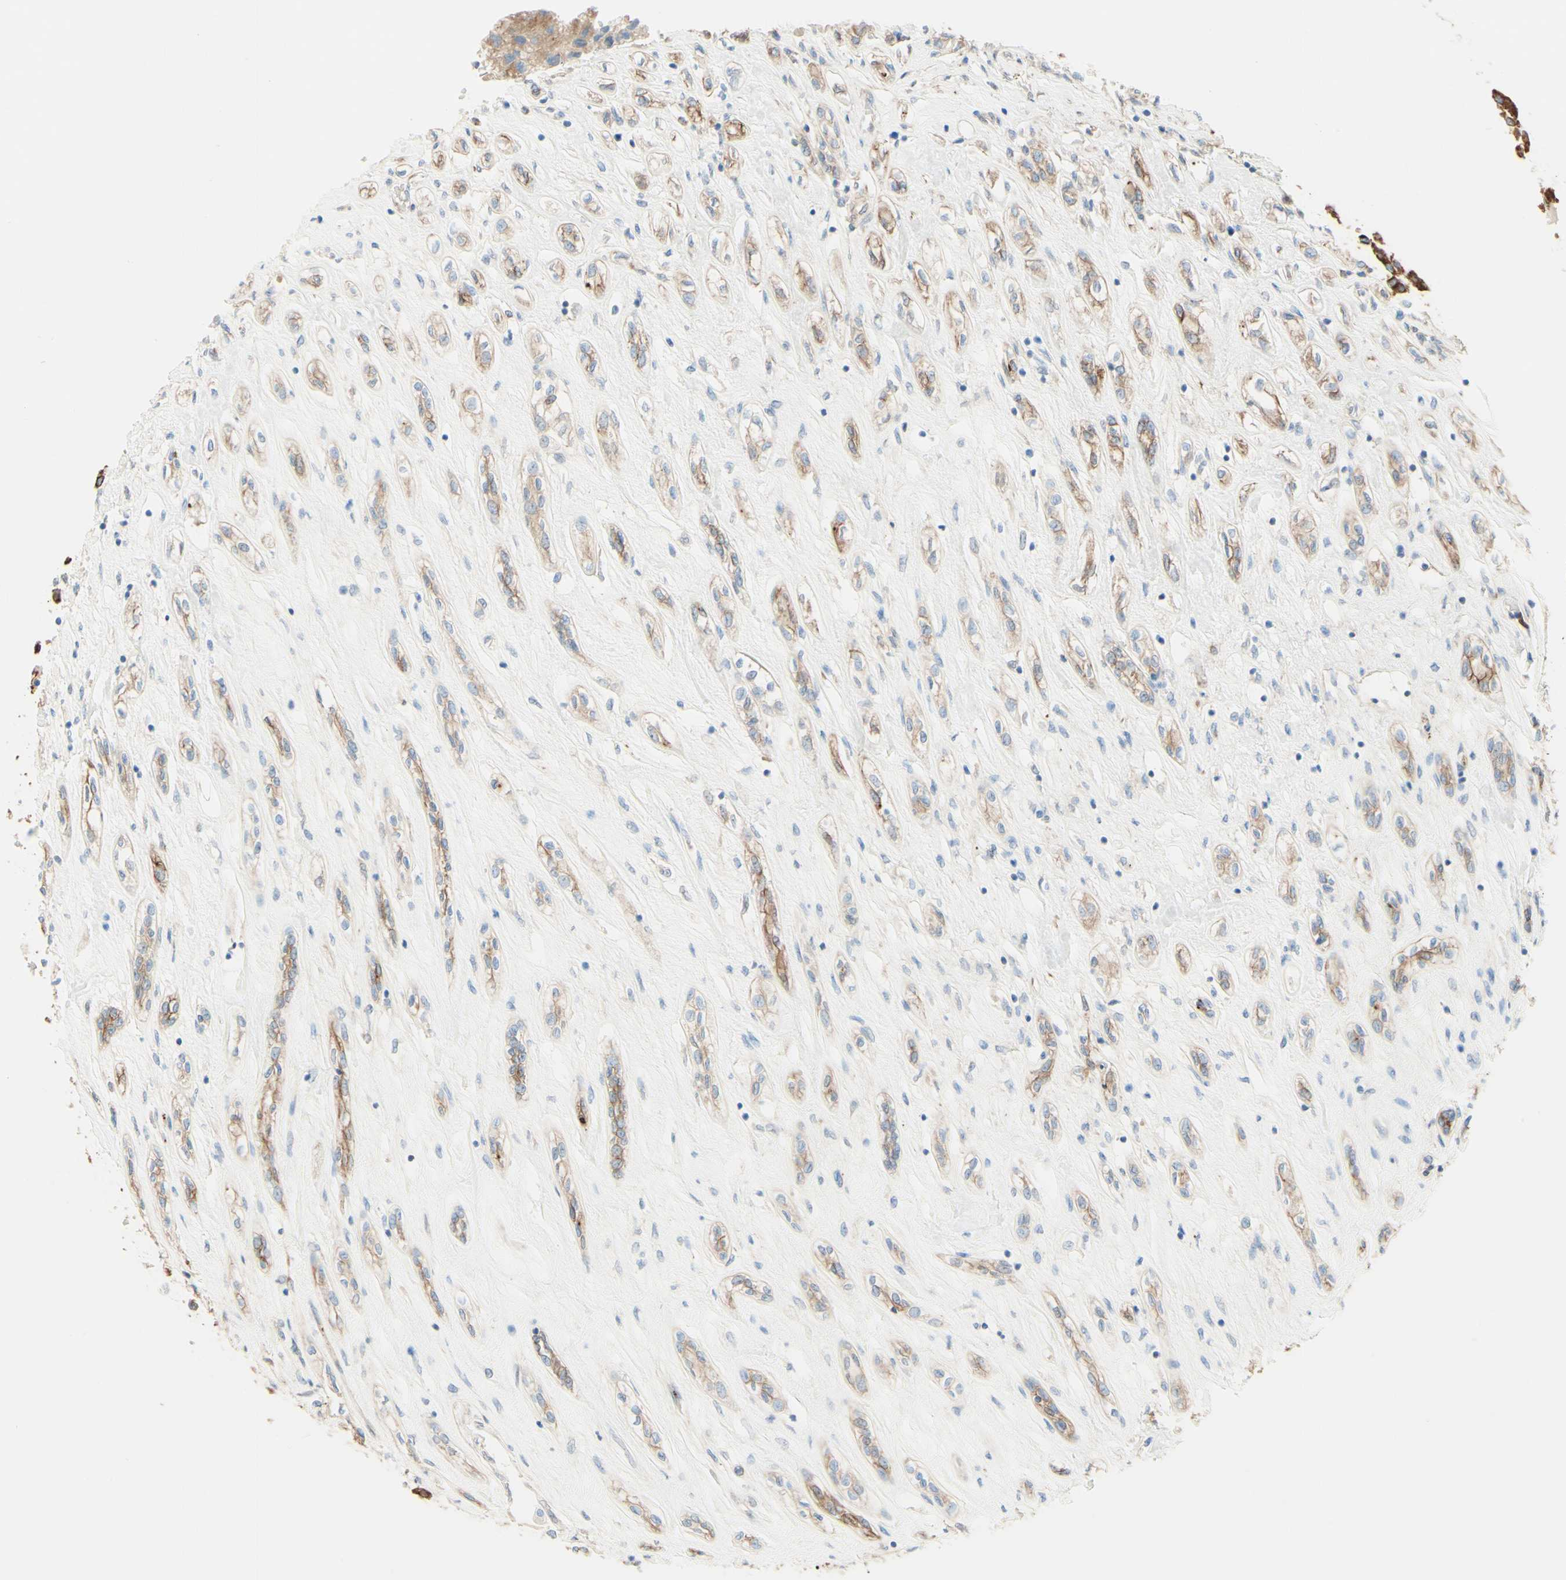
{"staining": {"intensity": "weak", "quantity": ">75%", "location": "cytoplasmic/membranous"}, "tissue": "renal cancer", "cell_type": "Tumor cells", "image_type": "cancer", "snomed": [{"axis": "morphology", "description": "Adenocarcinoma, NOS"}, {"axis": "topography", "description": "Kidney"}], "caption": "Renal adenocarcinoma was stained to show a protein in brown. There is low levels of weak cytoplasmic/membranous staining in approximately >75% of tumor cells. (brown staining indicates protein expression, while blue staining denotes nuclei).", "gene": "ENDOD1", "patient": {"sex": "female", "age": 70}}